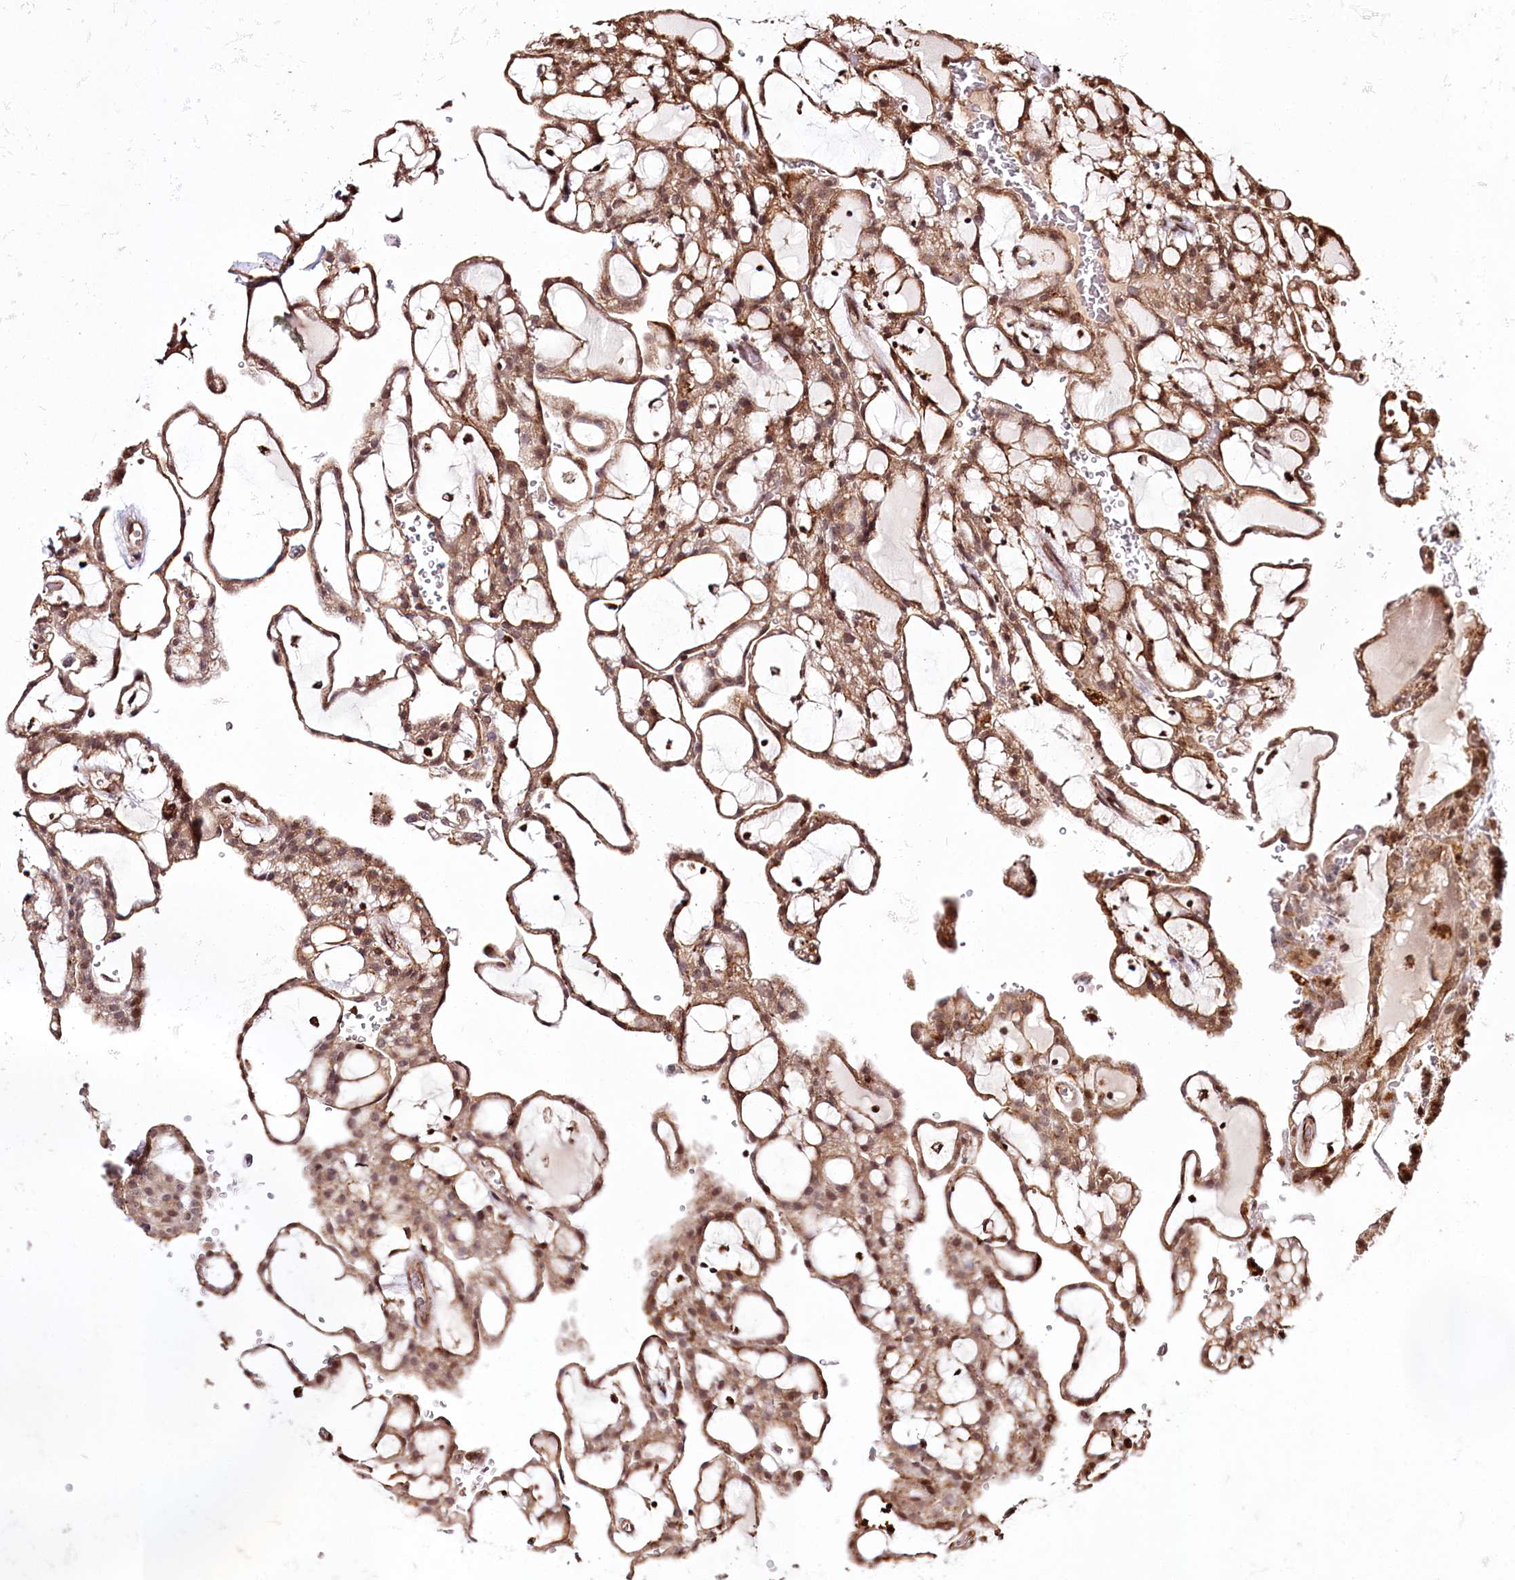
{"staining": {"intensity": "moderate", "quantity": ">75%", "location": "cytoplasmic/membranous,nuclear"}, "tissue": "renal cancer", "cell_type": "Tumor cells", "image_type": "cancer", "snomed": [{"axis": "morphology", "description": "Adenocarcinoma, NOS"}, {"axis": "topography", "description": "Kidney"}], "caption": "Moderate cytoplasmic/membranous and nuclear staining for a protein is present in approximately >75% of tumor cells of adenocarcinoma (renal) using immunohistochemistry.", "gene": "HOXC8", "patient": {"sex": "male", "age": 63}}